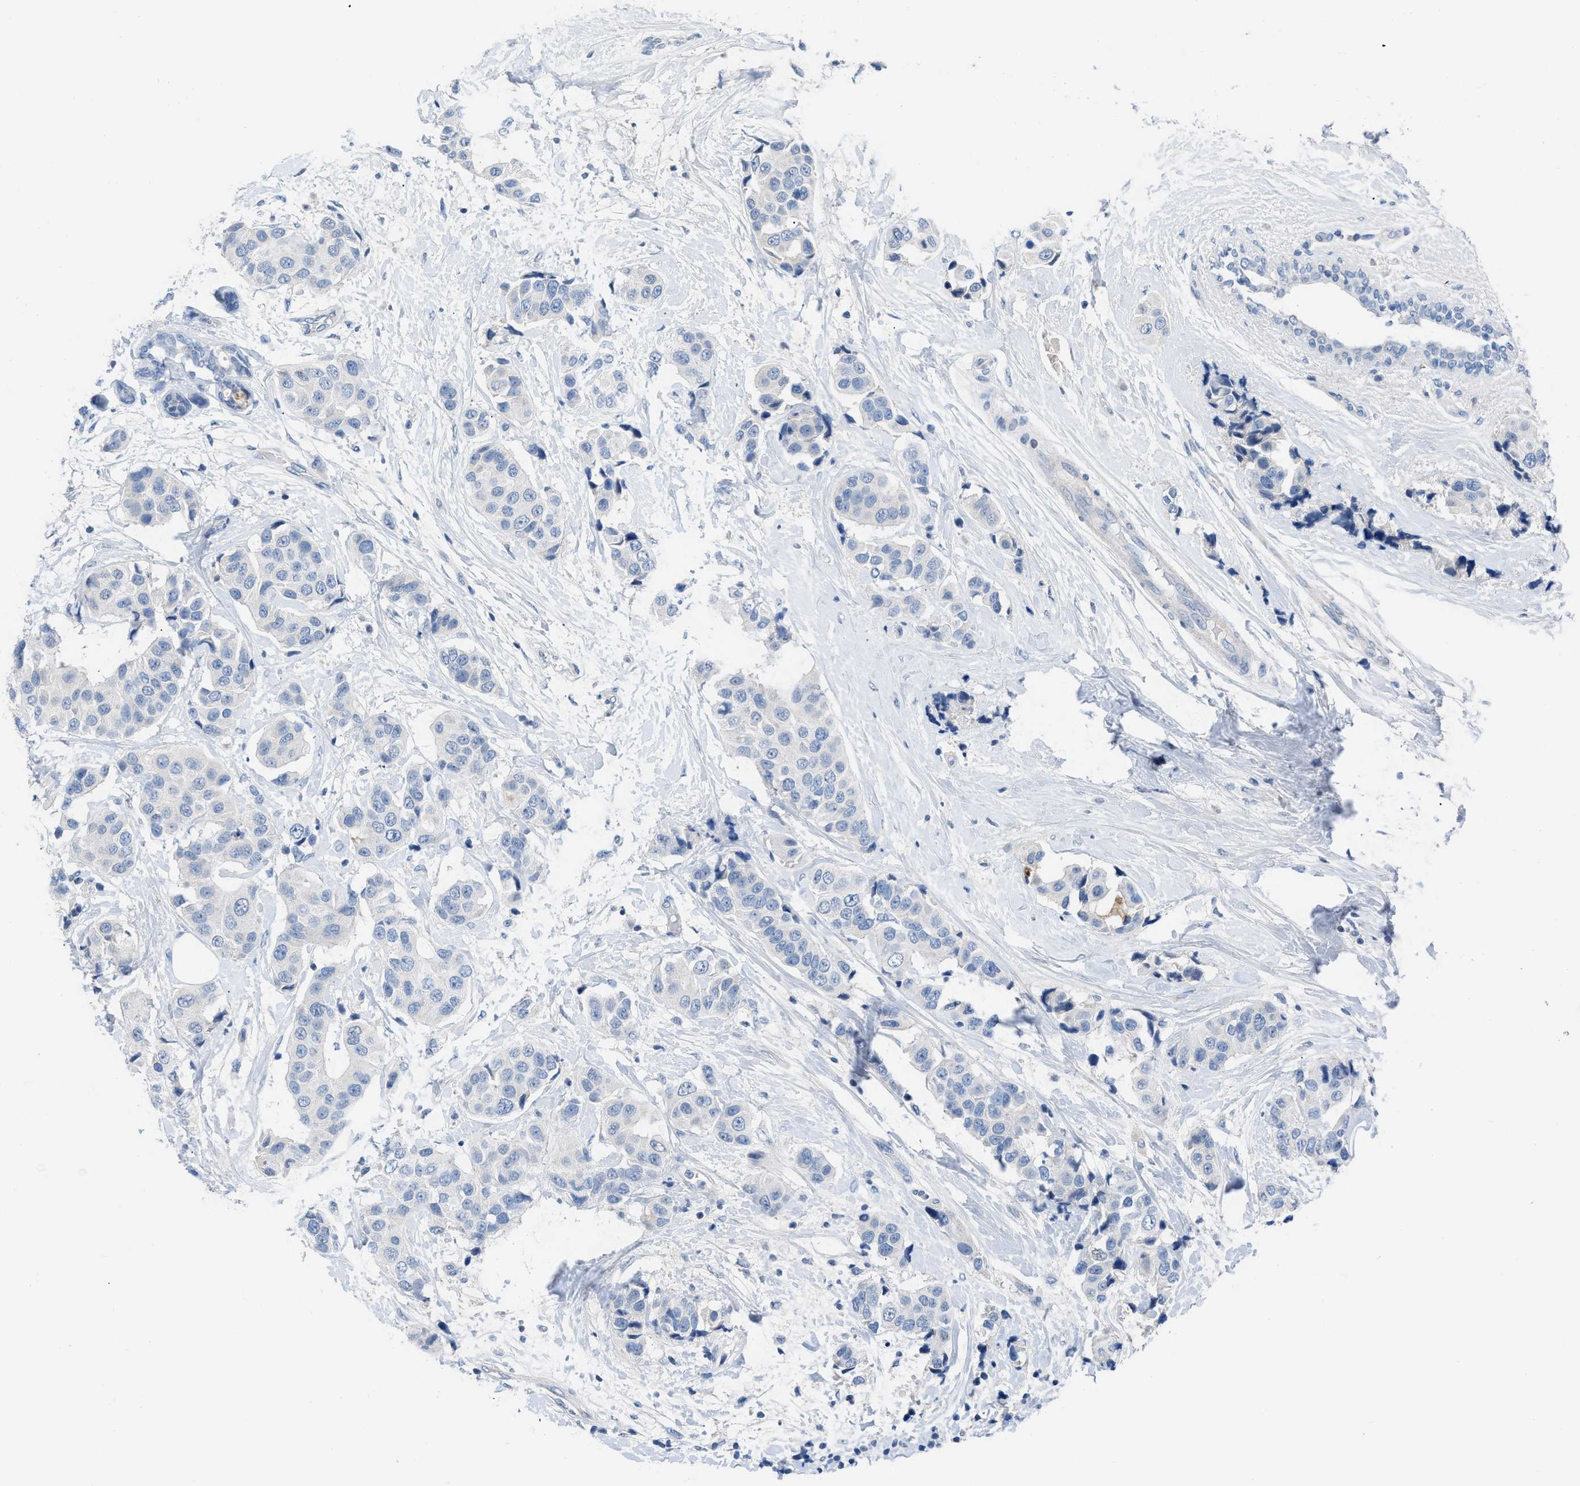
{"staining": {"intensity": "negative", "quantity": "none", "location": "none"}, "tissue": "breast cancer", "cell_type": "Tumor cells", "image_type": "cancer", "snomed": [{"axis": "morphology", "description": "Normal tissue, NOS"}, {"axis": "morphology", "description": "Duct carcinoma"}, {"axis": "topography", "description": "Breast"}], "caption": "IHC histopathology image of neoplastic tissue: human breast cancer stained with DAB shows no significant protein positivity in tumor cells.", "gene": "HPX", "patient": {"sex": "female", "age": 39}}